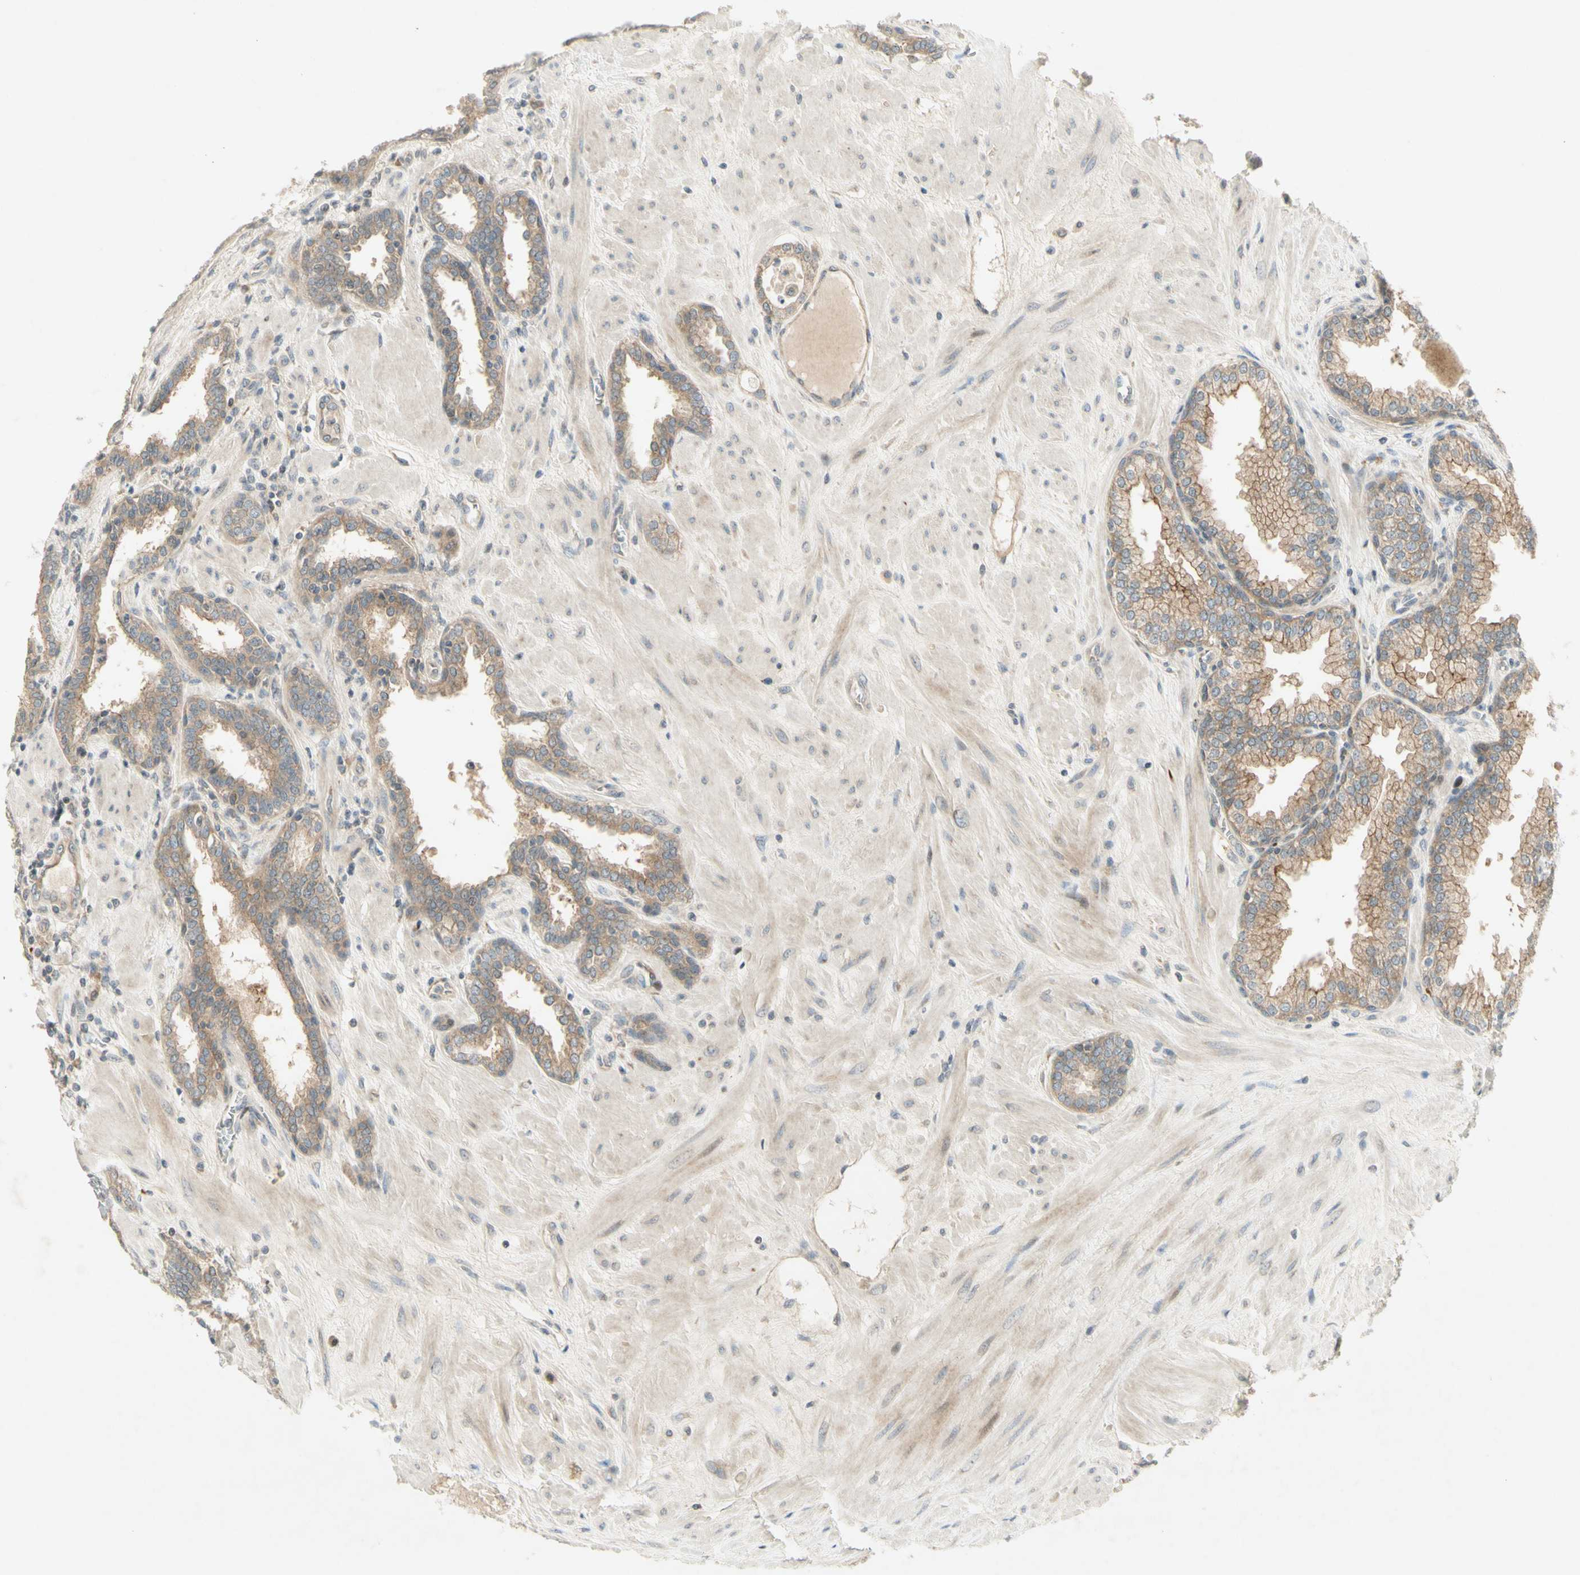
{"staining": {"intensity": "moderate", "quantity": ">75%", "location": "cytoplasmic/membranous"}, "tissue": "prostate", "cell_type": "Glandular cells", "image_type": "normal", "snomed": [{"axis": "morphology", "description": "Normal tissue, NOS"}, {"axis": "topography", "description": "Prostate"}], "caption": "An image of human prostate stained for a protein demonstrates moderate cytoplasmic/membranous brown staining in glandular cells. (DAB = brown stain, brightfield microscopy at high magnification).", "gene": "ETF1", "patient": {"sex": "male", "age": 51}}